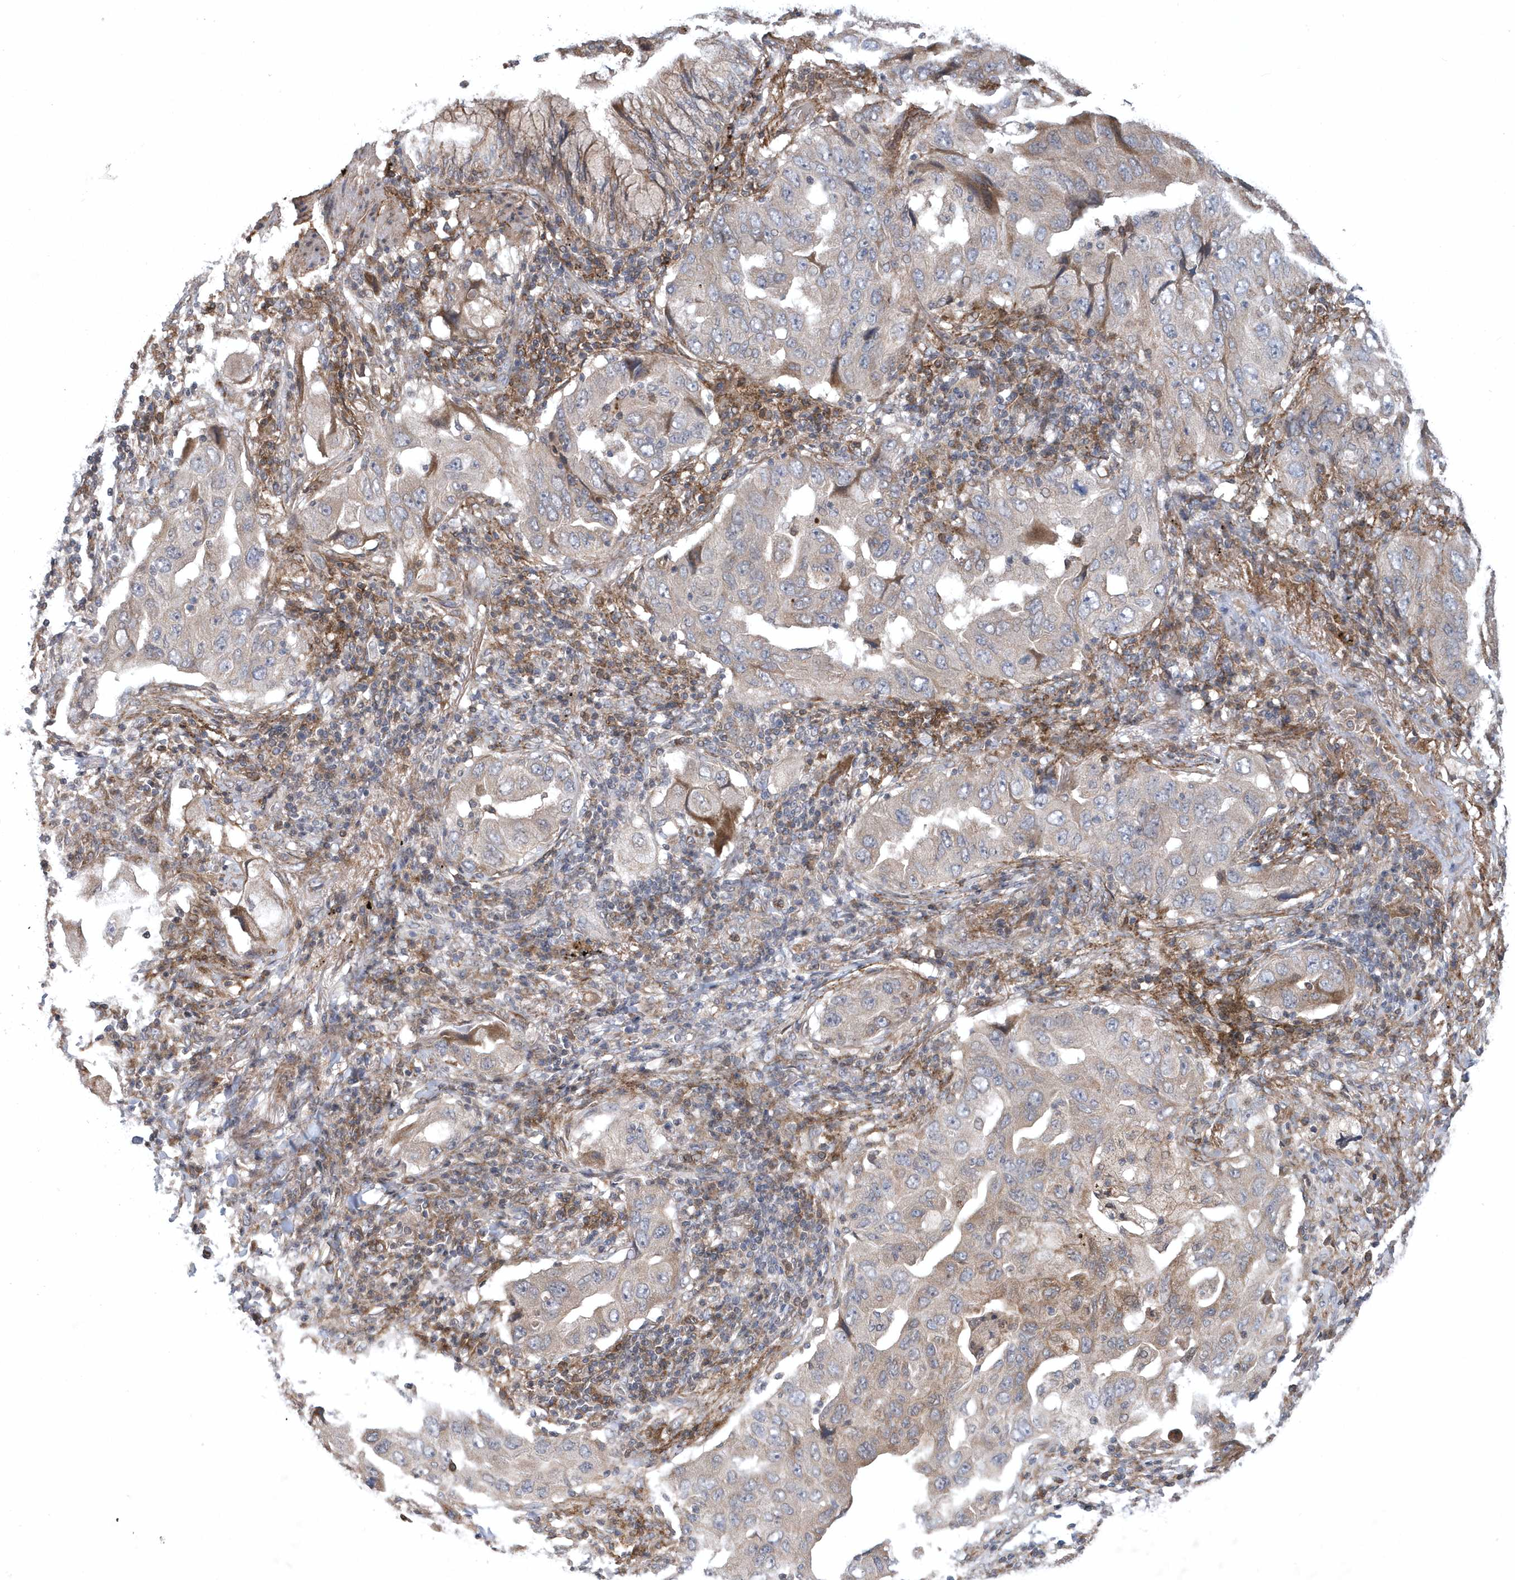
{"staining": {"intensity": "negative", "quantity": "none", "location": "none"}, "tissue": "lung cancer", "cell_type": "Tumor cells", "image_type": "cancer", "snomed": [{"axis": "morphology", "description": "Adenocarcinoma, NOS"}, {"axis": "topography", "description": "Lung"}], "caption": "IHC histopathology image of human lung adenocarcinoma stained for a protein (brown), which reveals no staining in tumor cells. Brightfield microscopy of immunohistochemistry stained with DAB (3,3'-diaminobenzidine) (brown) and hematoxylin (blue), captured at high magnification.", "gene": "HMGCS1", "patient": {"sex": "female", "age": 65}}